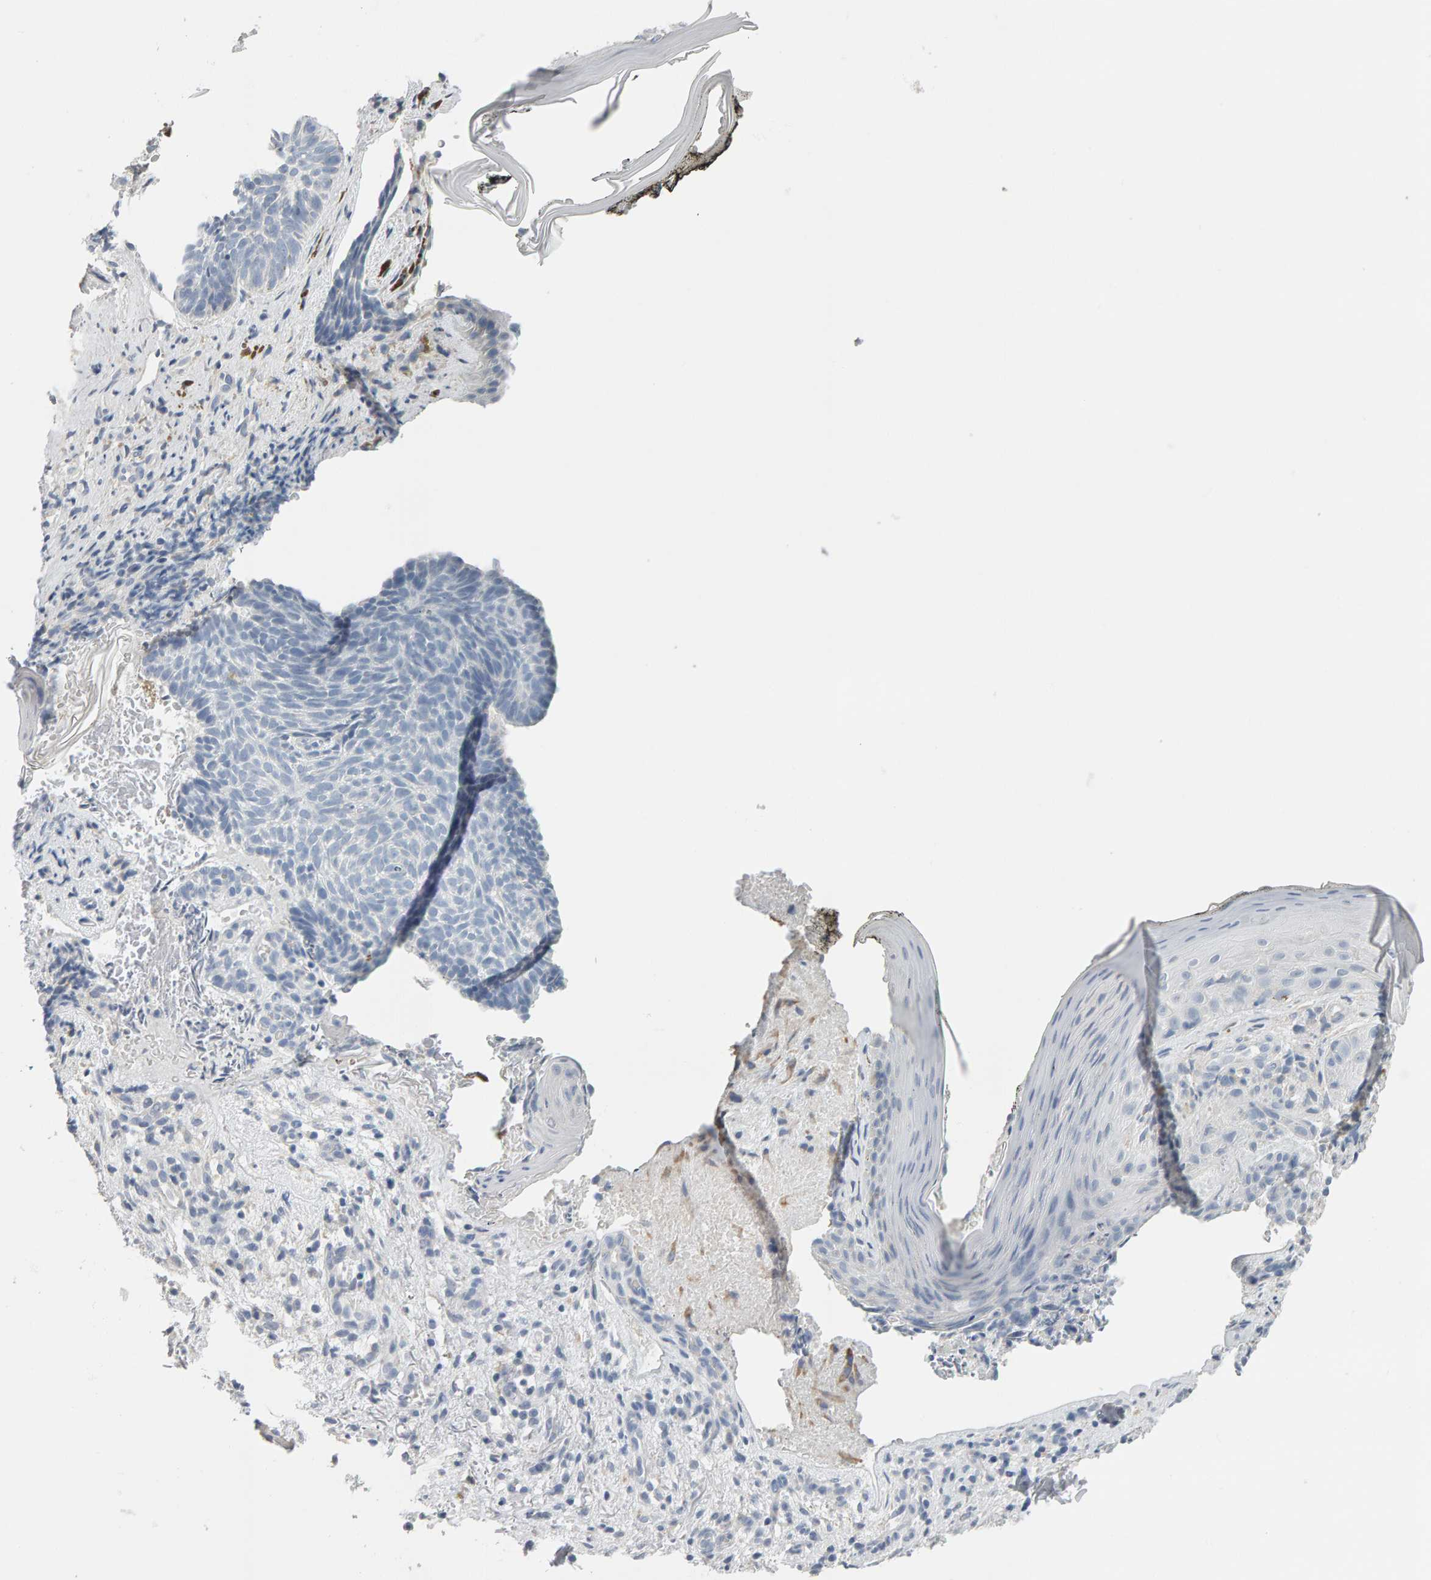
{"staining": {"intensity": "negative", "quantity": "none", "location": "none"}, "tissue": "skin cancer", "cell_type": "Tumor cells", "image_type": "cancer", "snomed": [{"axis": "morphology", "description": "Basal cell carcinoma"}, {"axis": "topography", "description": "Skin"}], "caption": "The micrograph displays no staining of tumor cells in basal cell carcinoma (skin).", "gene": "ADHFE1", "patient": {"sex": "male", "age": 61}}